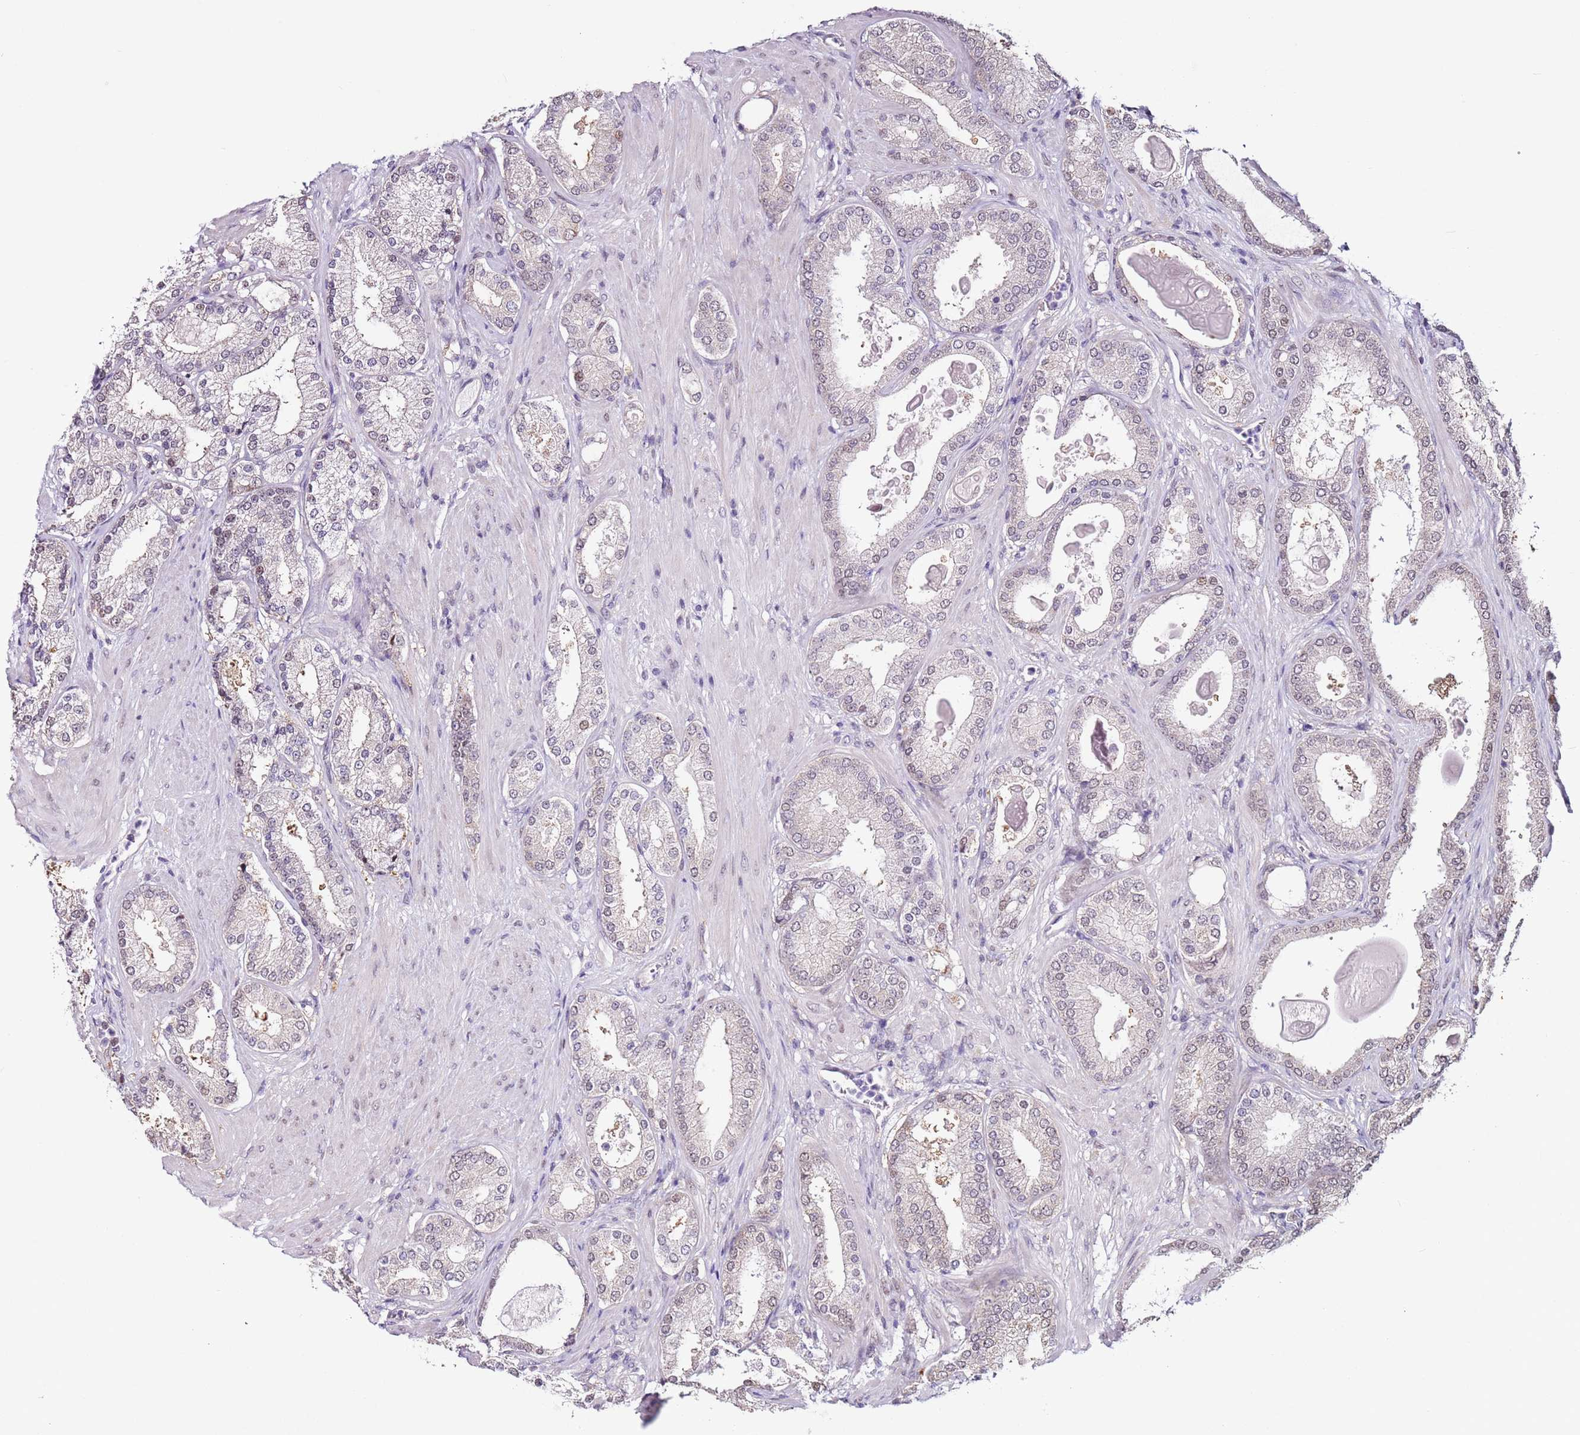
{"staining": {"intensity": "weak", "quantity": "<25%", "location": "nuclear"}, "tissue": "prostate cancer", "cell_type": "Tumor cells", "image_type": "cancer", "snomed": [{"axis": "morphology", "description": "Adenocarcinoma, Low grade"}, {"axis": "topography", "description": "Prostate"}], "caption": "This histopathology image is of prostate cancer stained with immunohistochemistry (IHC) to label a protein in brown with the nuclei are counter-stained blue. There is no expression in tumor cells.", "gene": "PSMD4", "patient": {"sex": "male", "age": 59}}